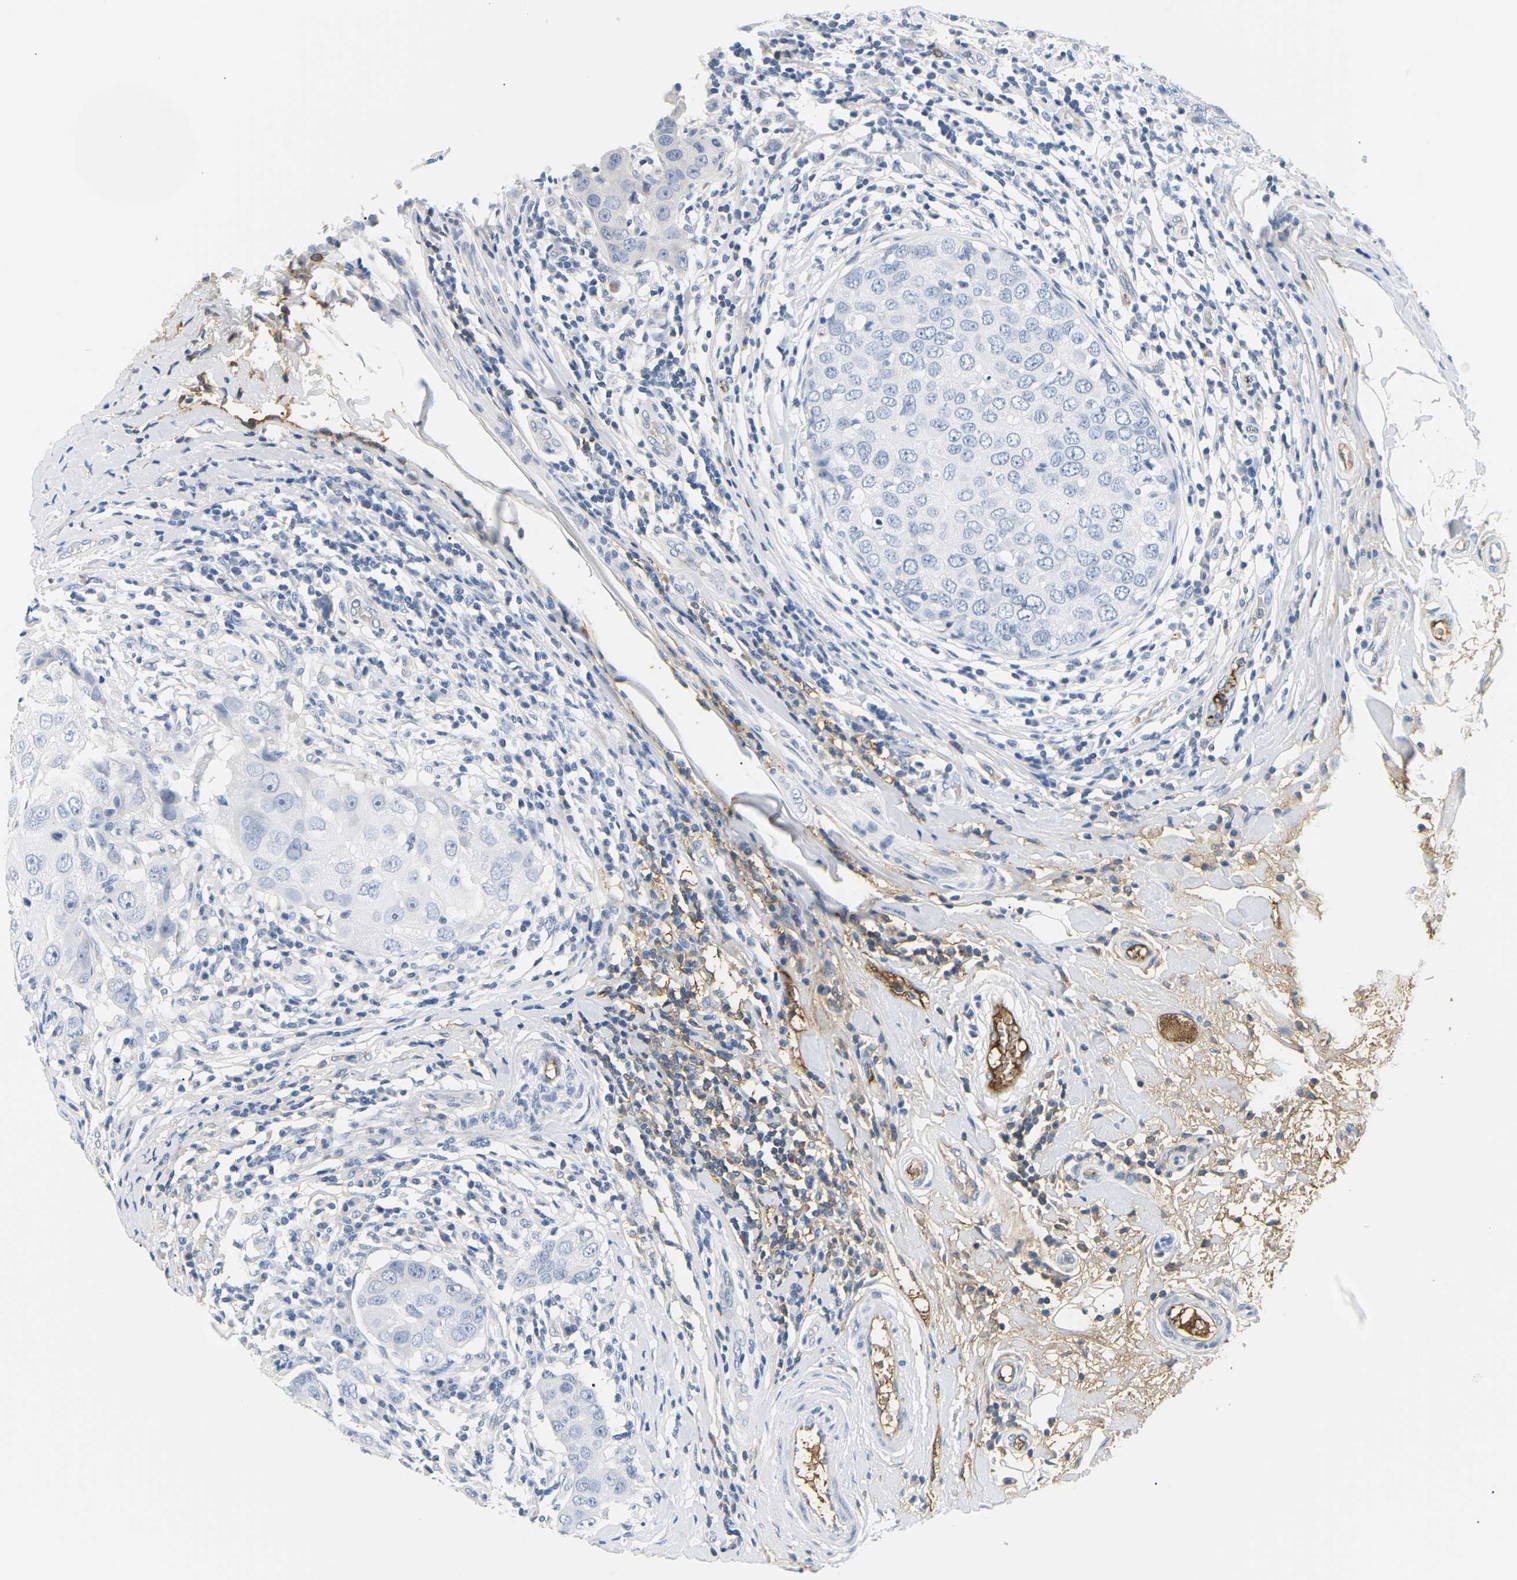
{"staining": {"intensity": "negative", "quantity": "none", "location": "none"}, "tissue": "breast cancer", "cell_type": "Tumor cells", "image_type": "cancer", "snomed": [{"axis": "morphology", "description": "Duct carcinoma"}, {"axis": "topography", "description": "Breast"}], "caption": "Immunohistochemical staining of human breast cancer (infiltrating ductal carcinoma) displays no significant expression in tumor cells. (DAB immunohistochemistry (IHC), high magnification).", "gene": "APOB", "patient": {"sex": "female", "age": 27}}